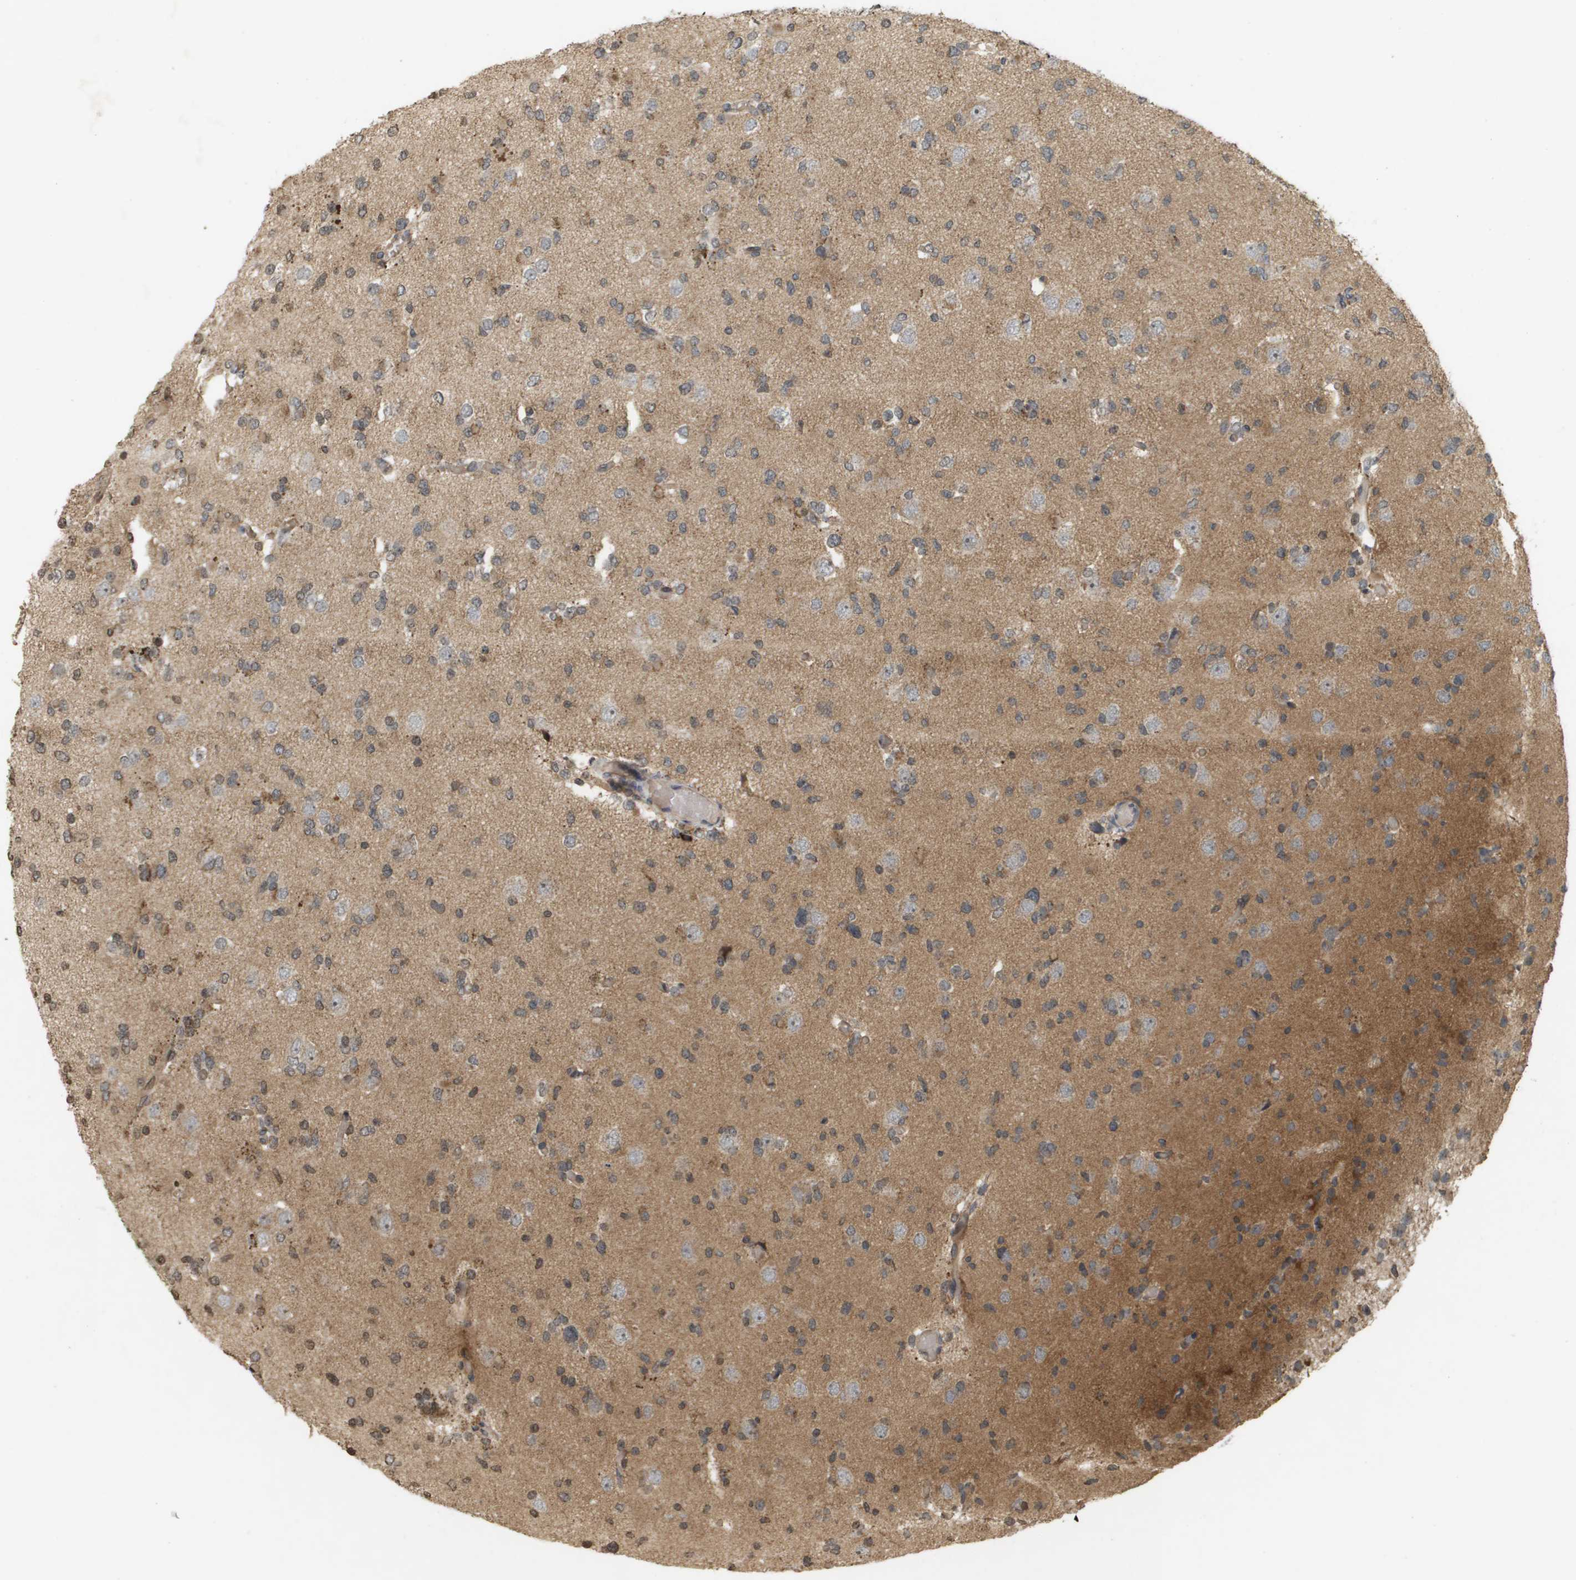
{"staining": {"intensity": "moderate", "quantity": "25%-75%", "location": "cytoplasmic/membranous"}, "tissue": "glioma", "cell_type": "Tumor cells", "image_type": "cancer", "snomed": [{"axis": "morphology", "description": "Glioma, malignant, Low grade"}, {"axis": "topography", "description": "Brain"}], "caption": "This is a photomicrograph of IHC staining of low-grade glioma (malignant), which shows moderate expression in the cytoplasmic/membranous of tumor cells.", "gene": "RAB21", "patient": {"sex": "female", "age": 22}}